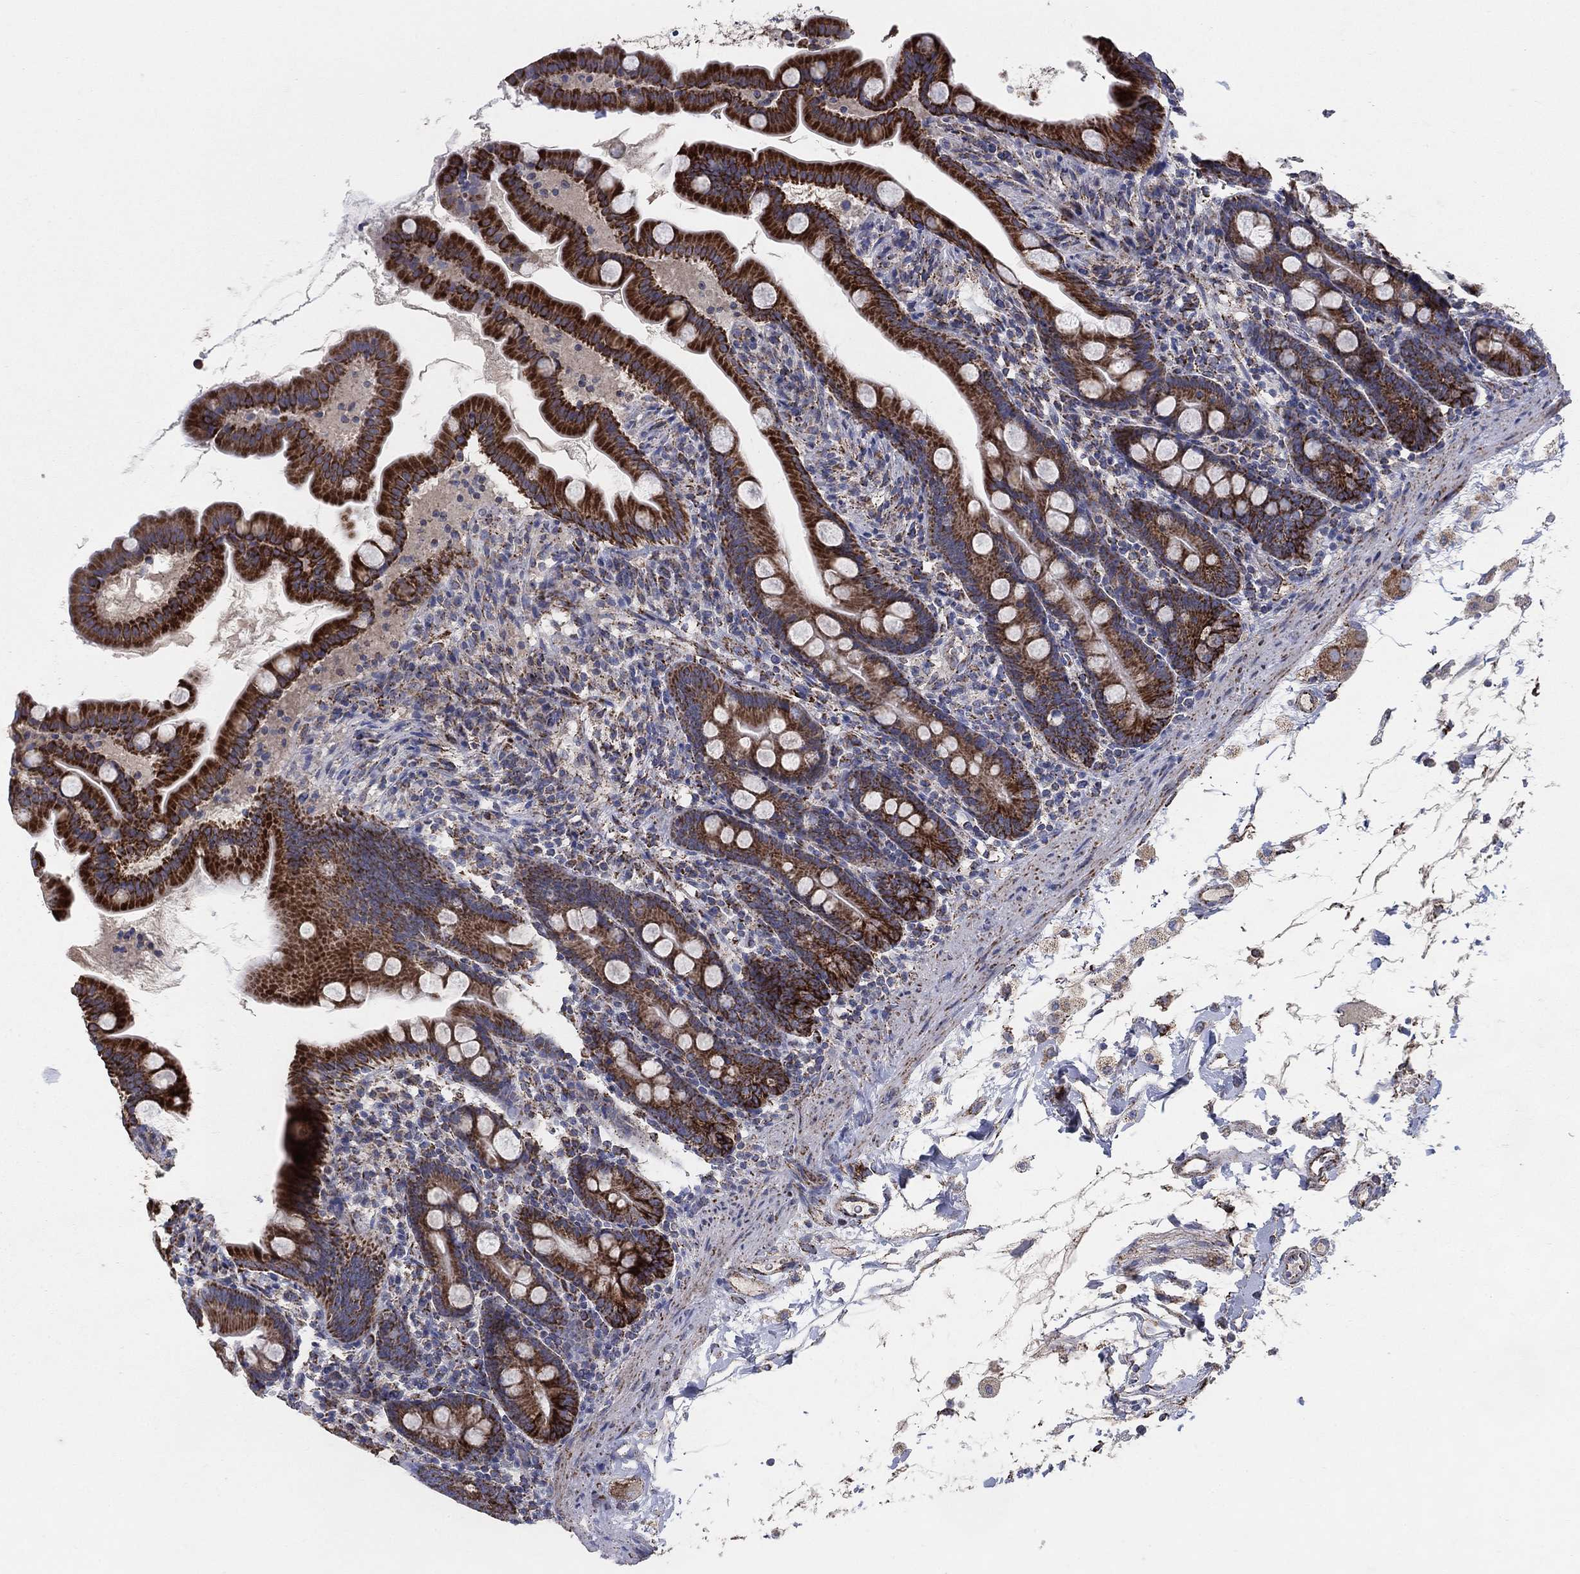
{"staining": {"intensity": "strong", "quantity": "25%-75%", "location": "cytoplasmic/membranous"}, "tissue": "small intestine", "cell_type": "Glandular cells", "image_type": "normal", "snomed": [{"axis": "morphology", "description": "Normal tissue, NOS"}, {"axis": "topography", "description": "Small intestine"}], "caption": "Unremarkable small intestine exhibits strong cytoplasmic/membranous positivity in about 25%-75% of glandular cells Using DAB (3,3'-diaminobenzidine) (brown) and hematoxylin (blue) stains, captured at high magnification using brightfield microscopy..", "gene": "PNPLA2", "patient": {"sex": "female", "age": 44}}